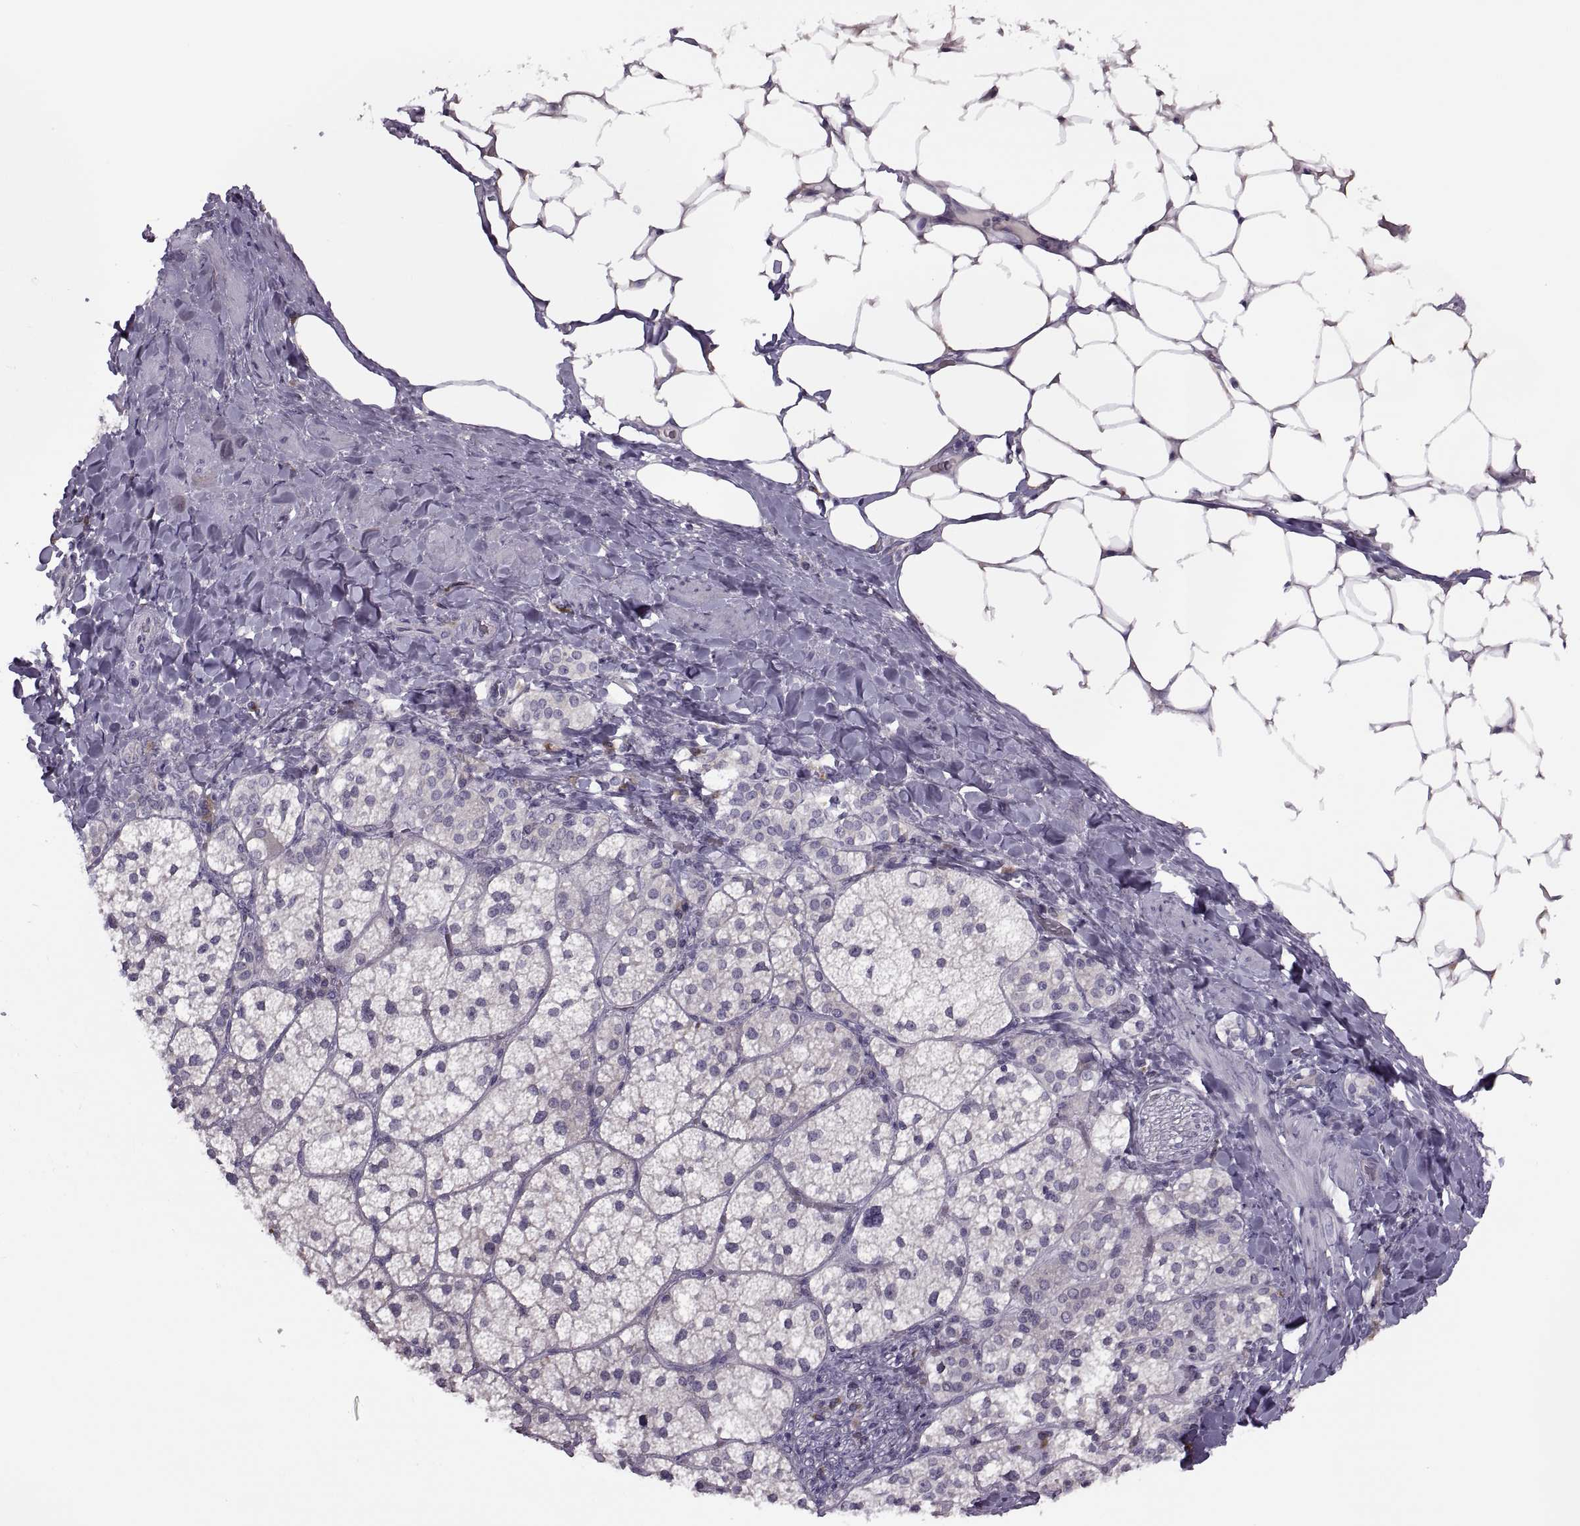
{"staining": {"intensity": "negative", "quantity": "none", "location": "none"}, "tissue": "adrenal gland", "cell_type": "Glandular cells", "image_type": "normal", "snomed": [{"axis": "morphology", "description": "Normal tissue, NOS"}, {"axis": "topography", "description": "Adrenal gland"}], "caption": "Glandular cells show no significant protein staining in unremarkable adrenal gland.", "gene": "H2AP", "patient": {"sex": "male", "age": 53}}